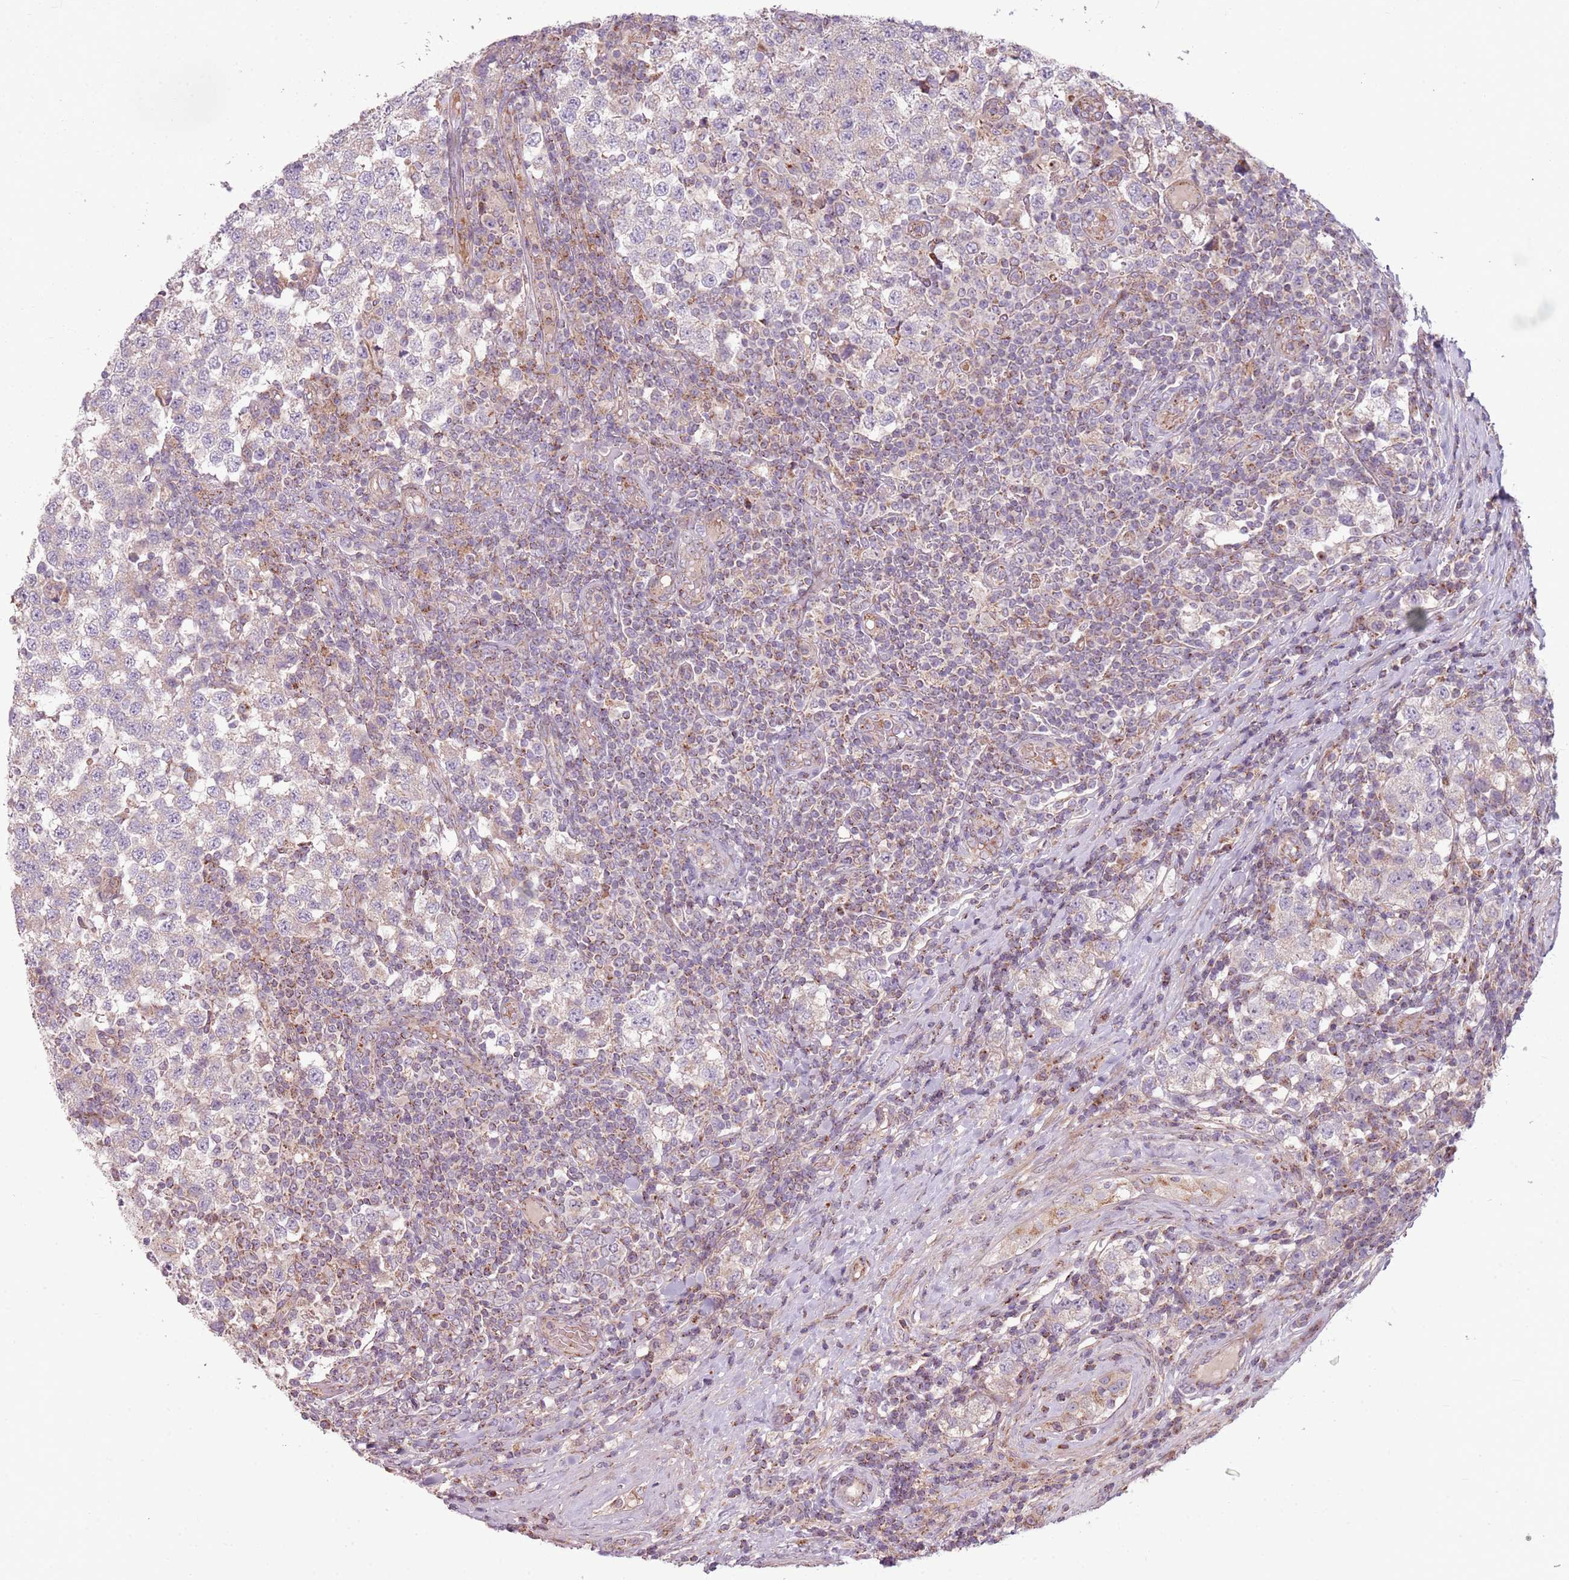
{"staining": {"intensity": "weak", "quantity": "<25%", "location": "cytoplasmic/membranous"}, "tissue": "testis cancer", "cell_type": "Tumor cells", "image_type": "cancer", "snomed": [{"axis": "morphology", "description": "Seminoma, NOS"}, {"axis": "topography", "description": "Testis"}], "caption": "Protein analysis of testis cancer (seminoma) exhibits no significant positivity in tumor cells. (Stains: DAB immunohistochemistry (IHC) with hematoxylin counter stain, Microscopy: brightfield microscopy at high magnification).", "gene": "ZNF530", "patient": {"sex": "male", "age": 34}}